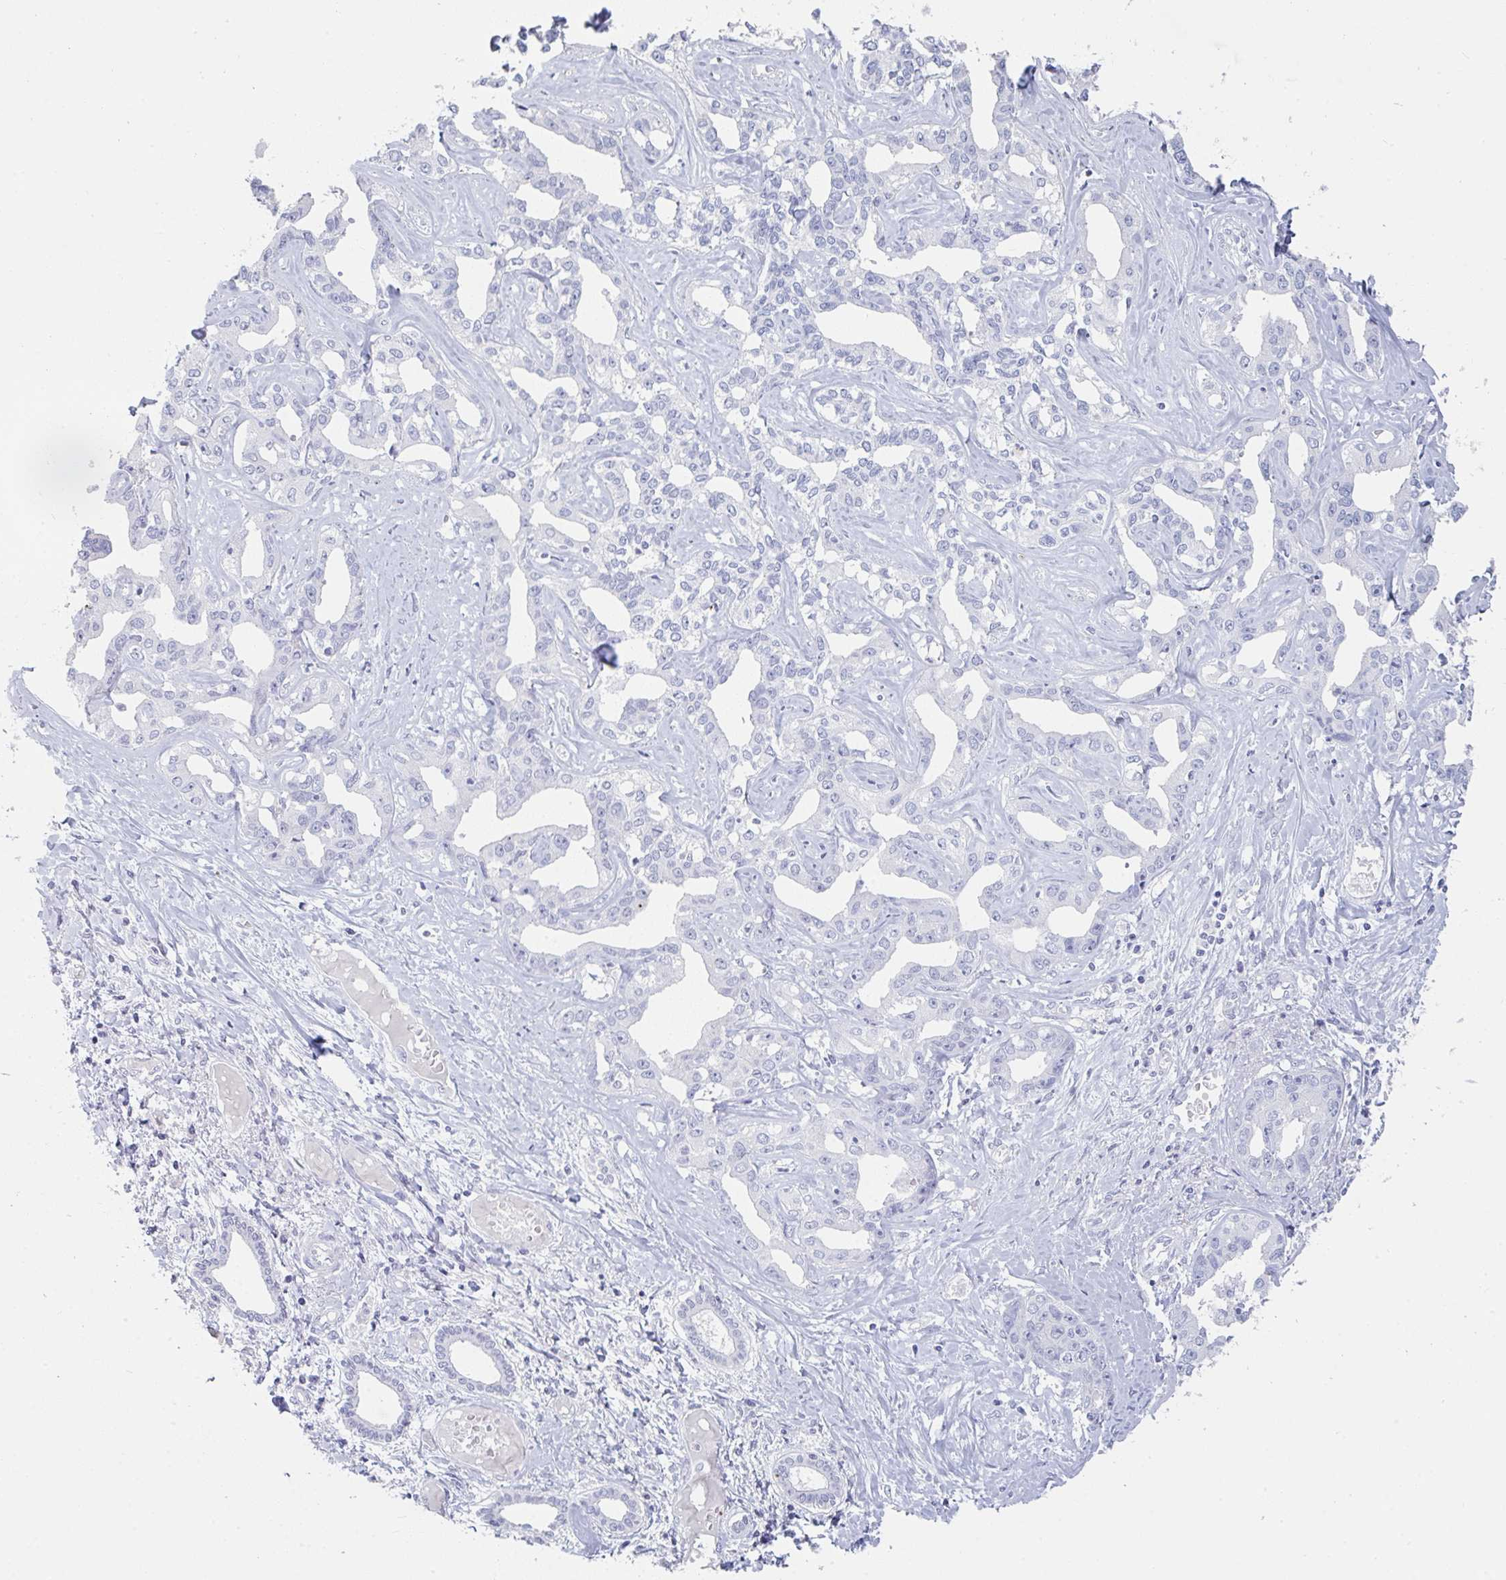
{"staining": {"intensity": "negative", "quantity": "none", "location": "none"}, "tissue": "liver cancer", "cell_type": "Tumor cells", "image_type": "cancer", "snomed": [{"axis": "morphology", "description": "Cholangiocarcinoma"}, {"axis": "topography", "description": "Liver"}], "caption": "Tumor cells show no significant protein staining in liver cancer.", "gene": "RUBCN", "patient": {"sex": "male", "age": 59}}